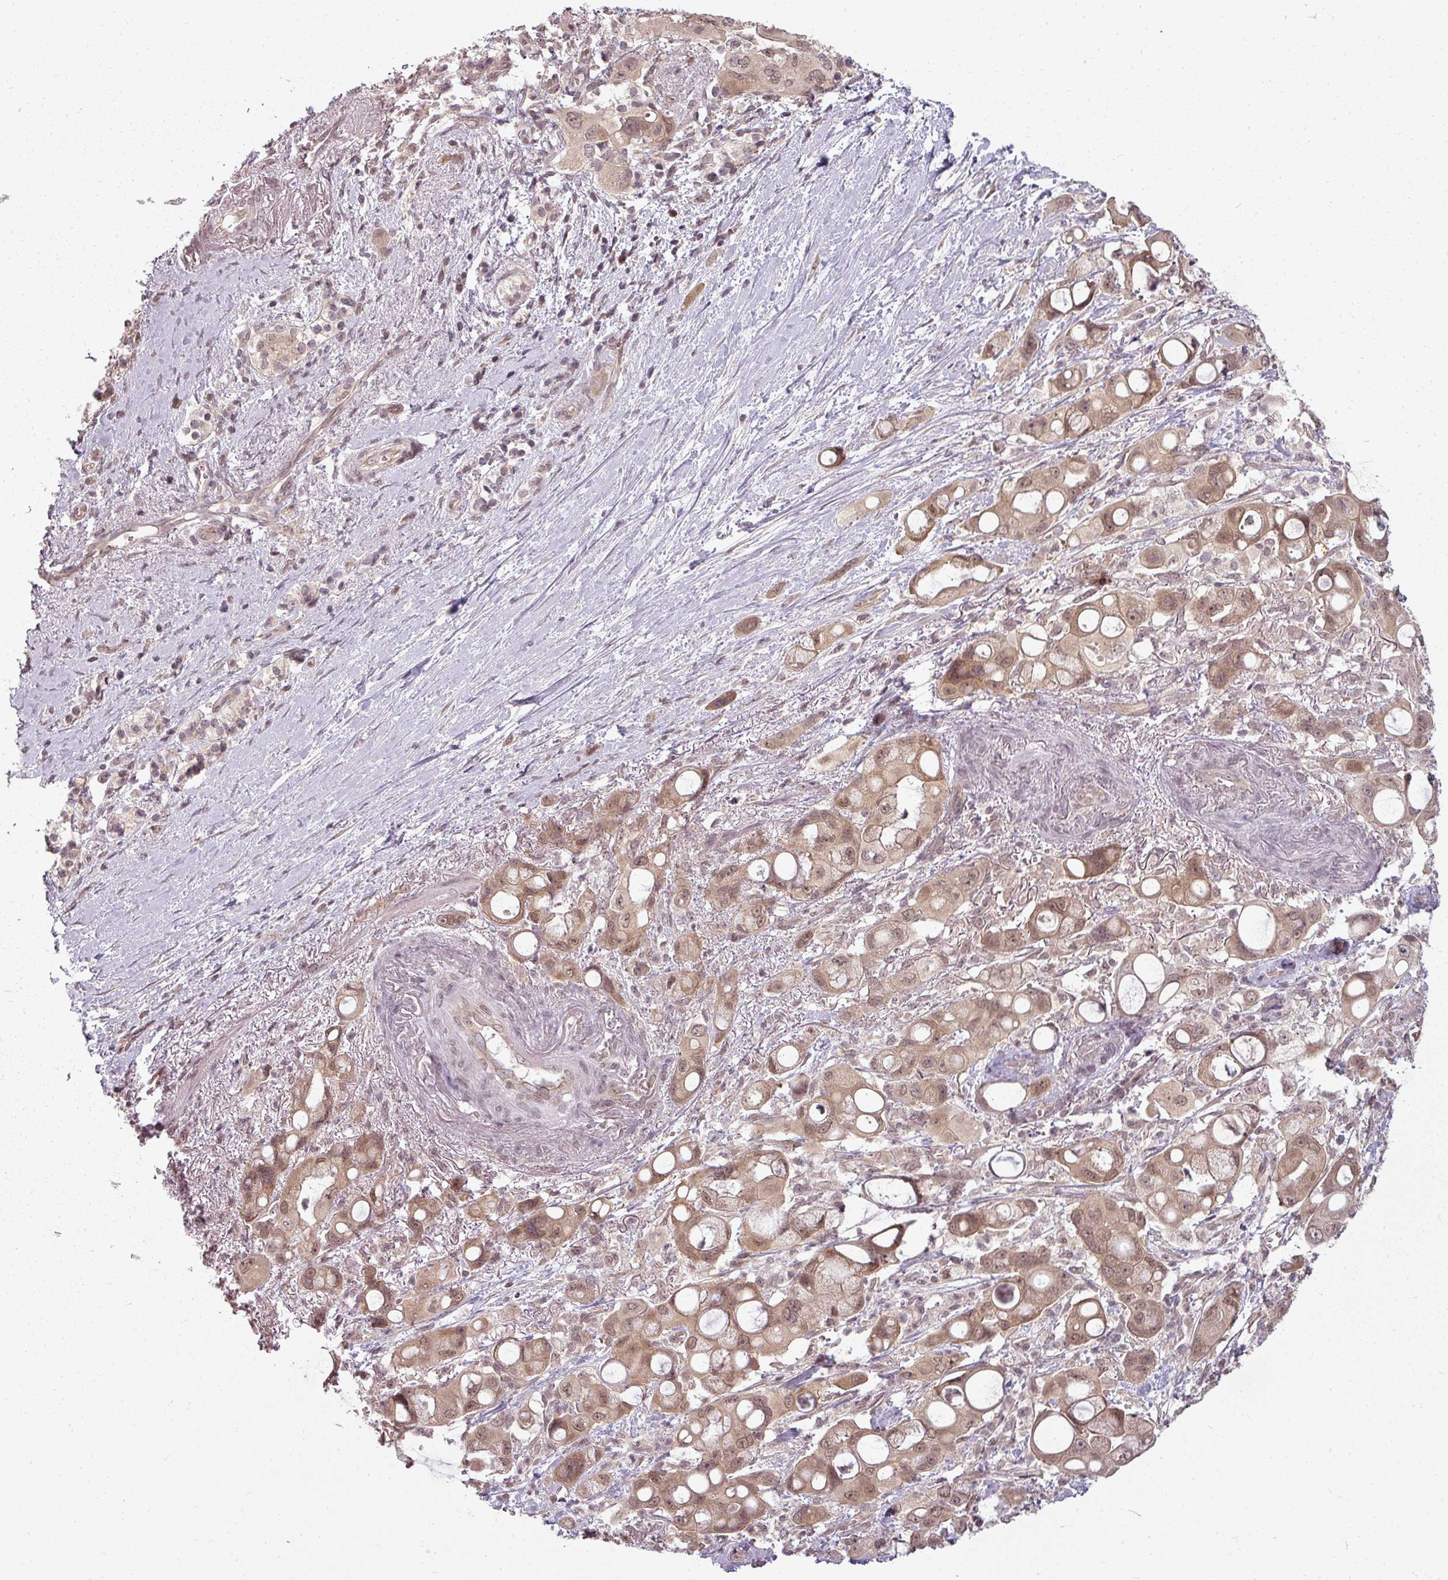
{"staining": {"intensity": "moderate", "quantity": ">75%", "location": "cytoplasmic/membranous,nuclear"}, "tissue": "pancreatic cancer", "cell_type": "Tumor cells", "image_type": "cancer", "snomed": [{"axis": "morphology", "description": "Adenocarcinoma, NOS"}, {"axis": "topography", "description": "Pancreas"}], "caption": "An immunohistochemistry (IHC) image of neoplastic tissue is shown. Protein staining in brown shows moderate cytoplasmic/membranous and nuclear positivity in pancreatic adenocarcinoma within tumor cells.", "gene": "CLIC1", "patient": {"sex": "male", "age": 68}}